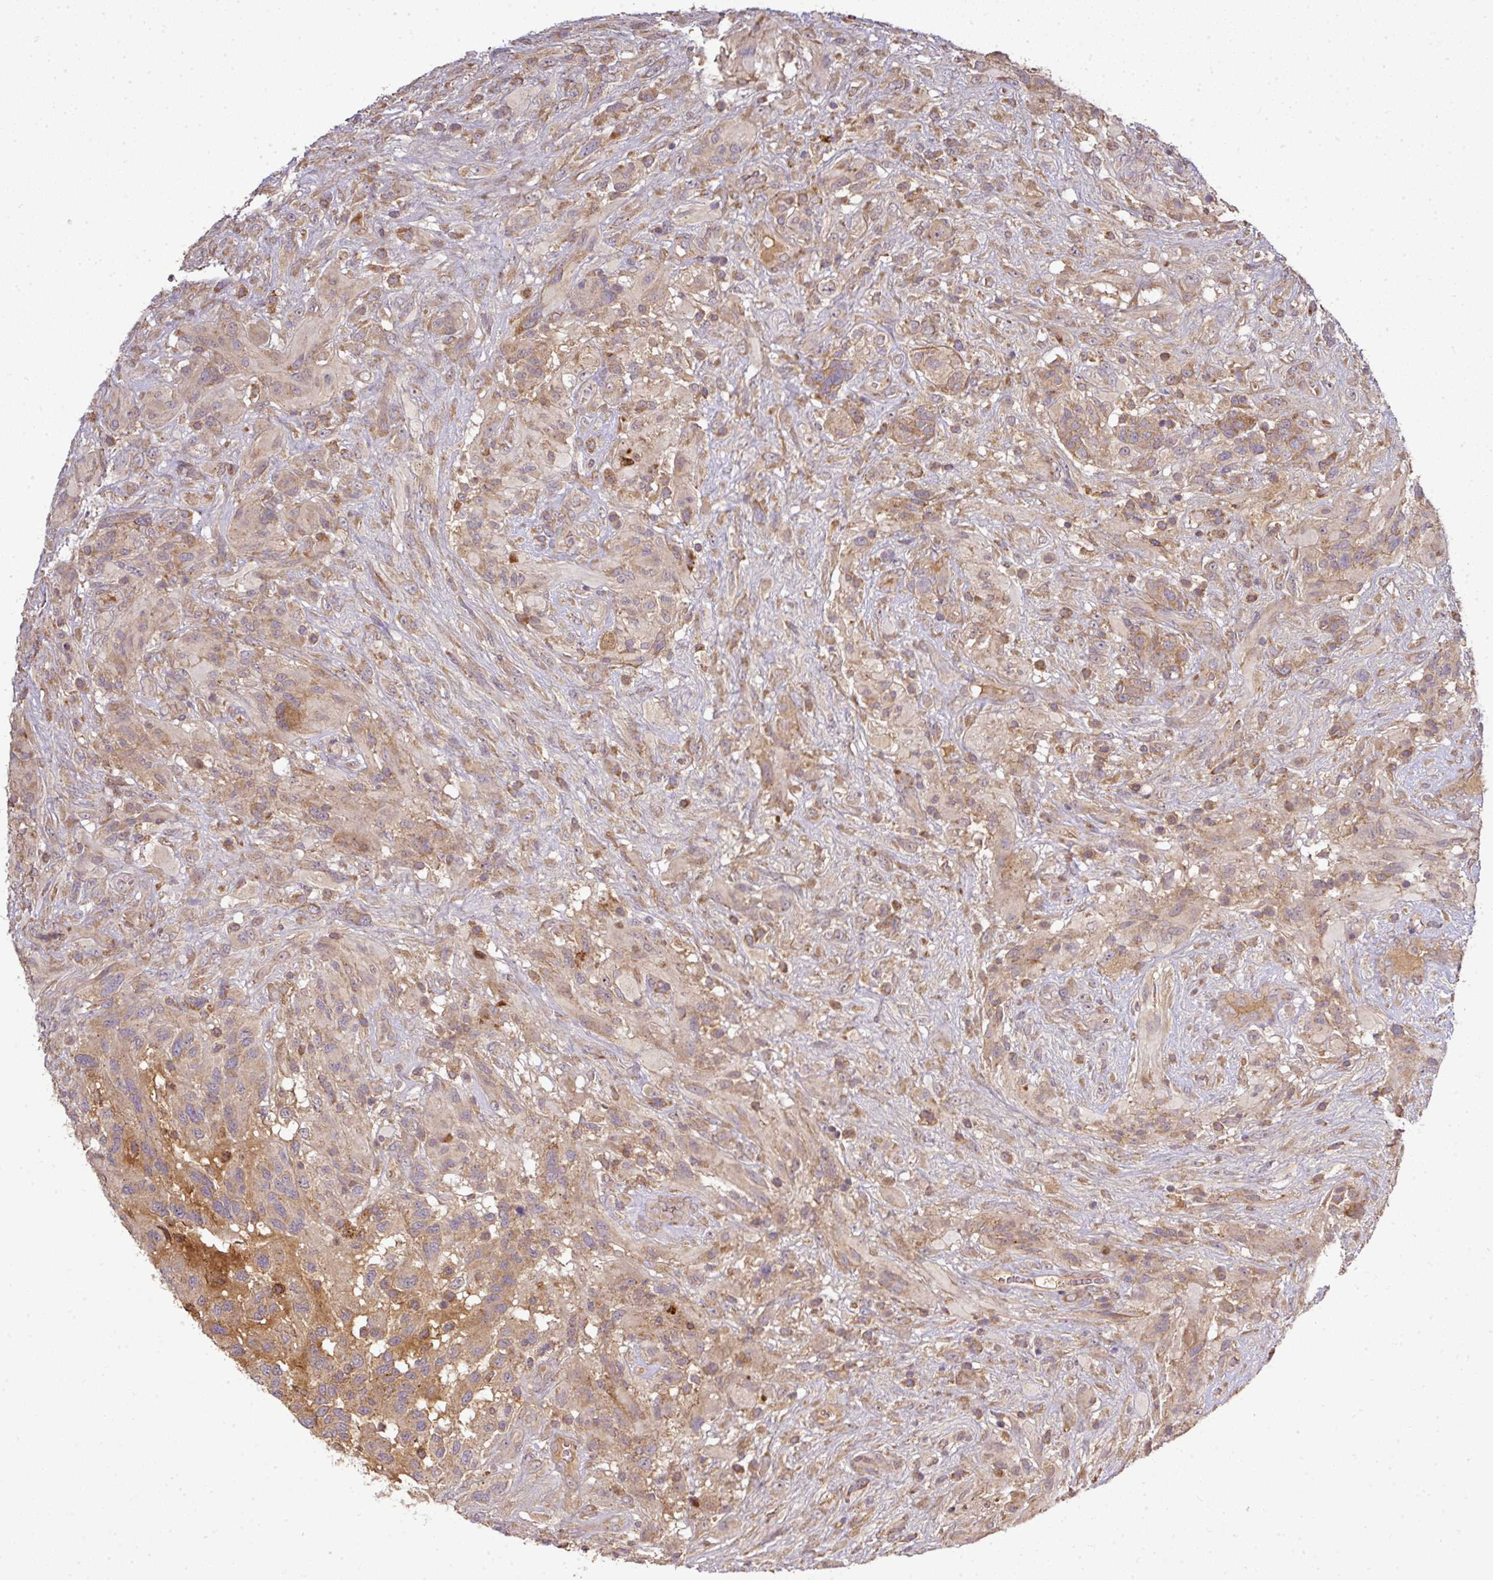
{"staining": {"intensity": "moderate", "quantity": "25%-75%", "location": "cytoplasmic/membranous"}, "tissue": "glioma", "cell_type": "Tumor cells", "image_type": "cancer", "snomed": [{"axis": "morphology", "description": "Glioma, malignant, High grade"}, {"axis": "topography", "description": "Brain"}], "caption": "Immunohistochemical staining of human malignant glioma (high-grade) demonstrates medium levels of moderate cytoplasmic/membranous expression in about 25%-75% of tumor cells. Immunohistochemistry stains the protein of interest in brown and the nuclei are stained blue.", "gene": "GALP", "patient": {"sex": "male", "age": 61}}